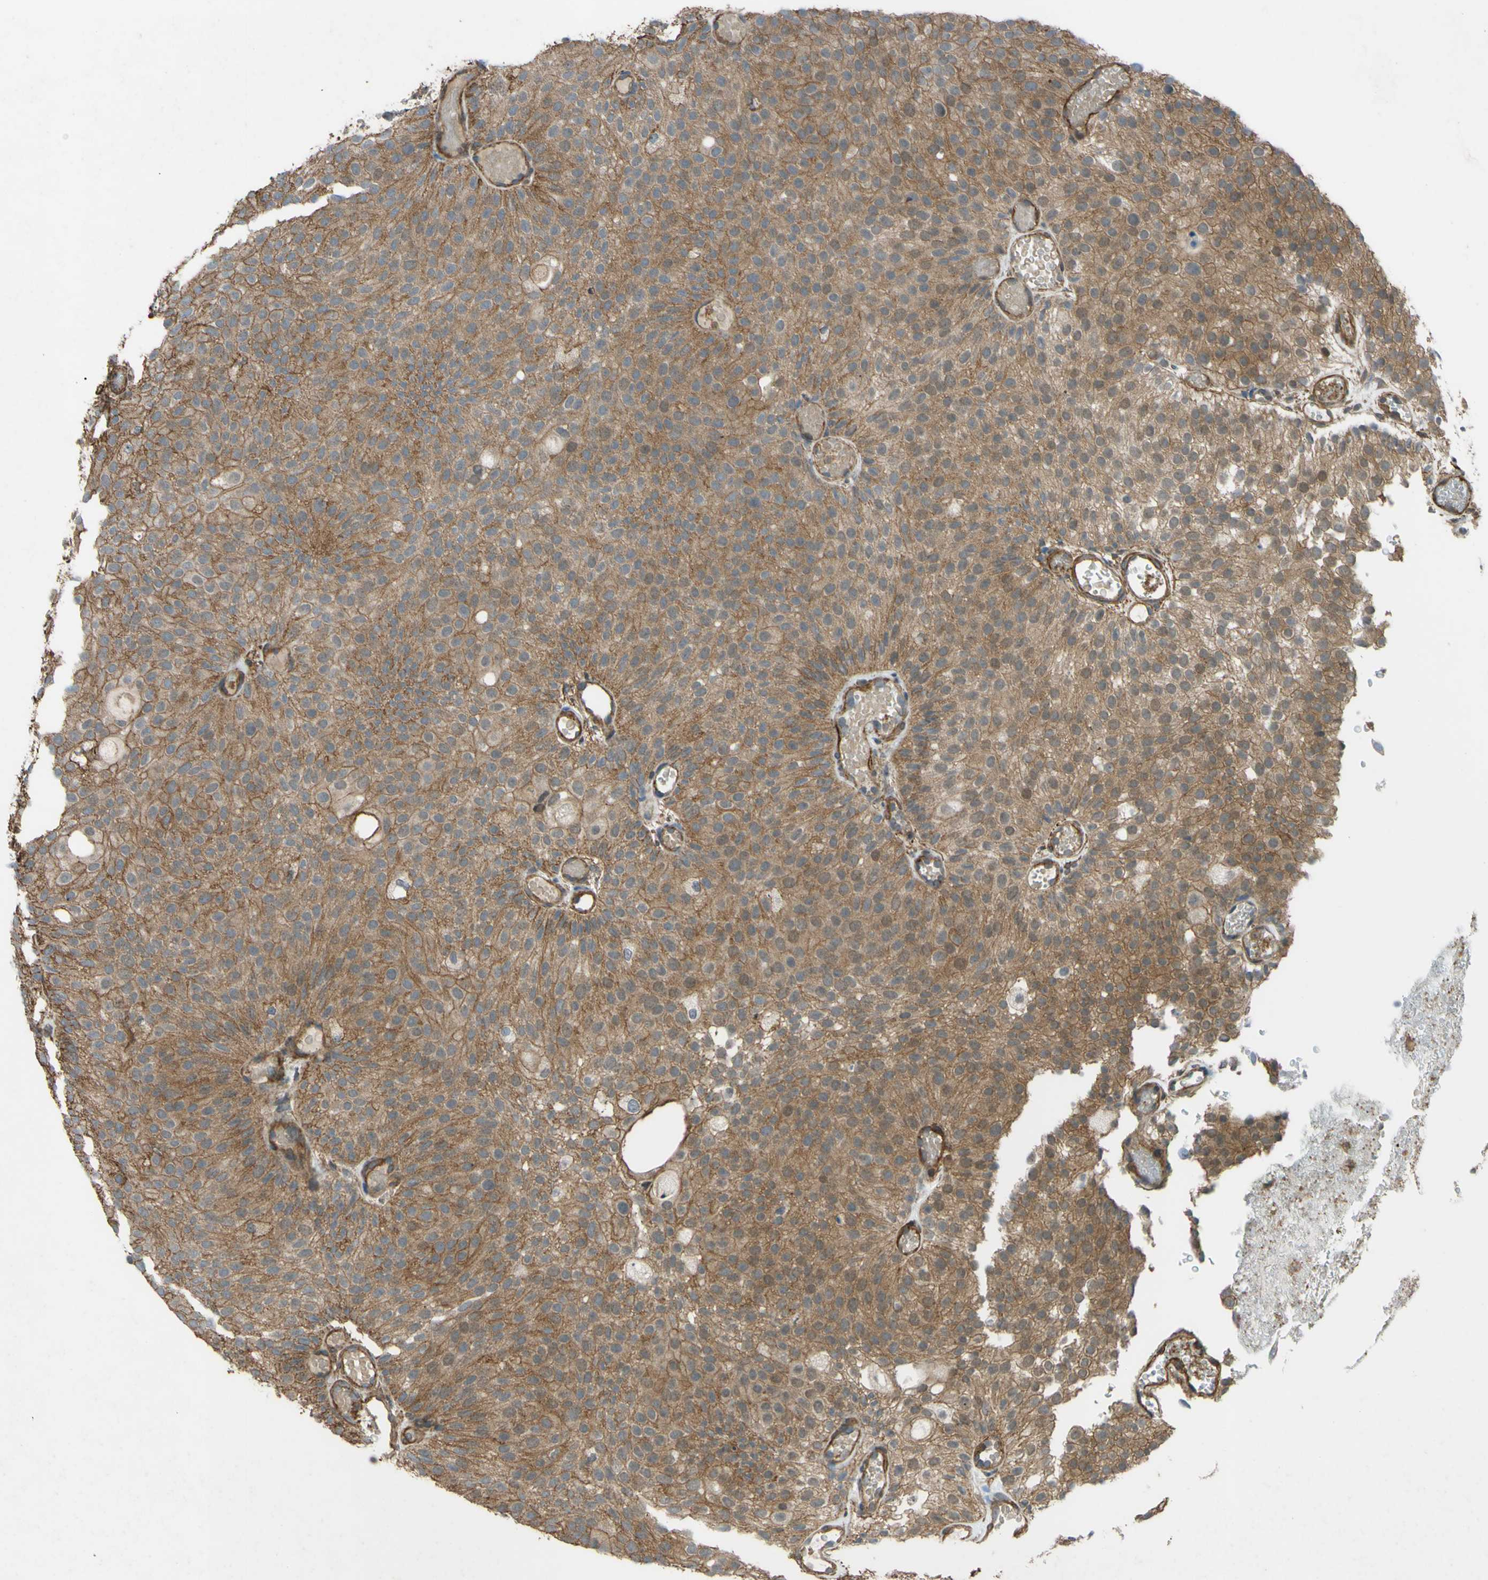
{"staining": {"intensity": "moderate", "quantity": ">75%", "location": "cytoplasmic/membranous"}, "tissue": "urothelial cancer", "cell_type": "Tumor cells", "image_type": "cancer", "snomed": [{"axis": "morphology", "description": "Urothelial carcinoma, Low grade"}, {"axis": "topography", "description": "Urinary bladder"}], "caption": "Protein staining displays moderate cytoplasmic/membranous staining in approximately >75% of tumor cells in low-grade urothelial carcinoma.", "gene": "ADD3", "patient": {"sex": "male", "age": 78}}